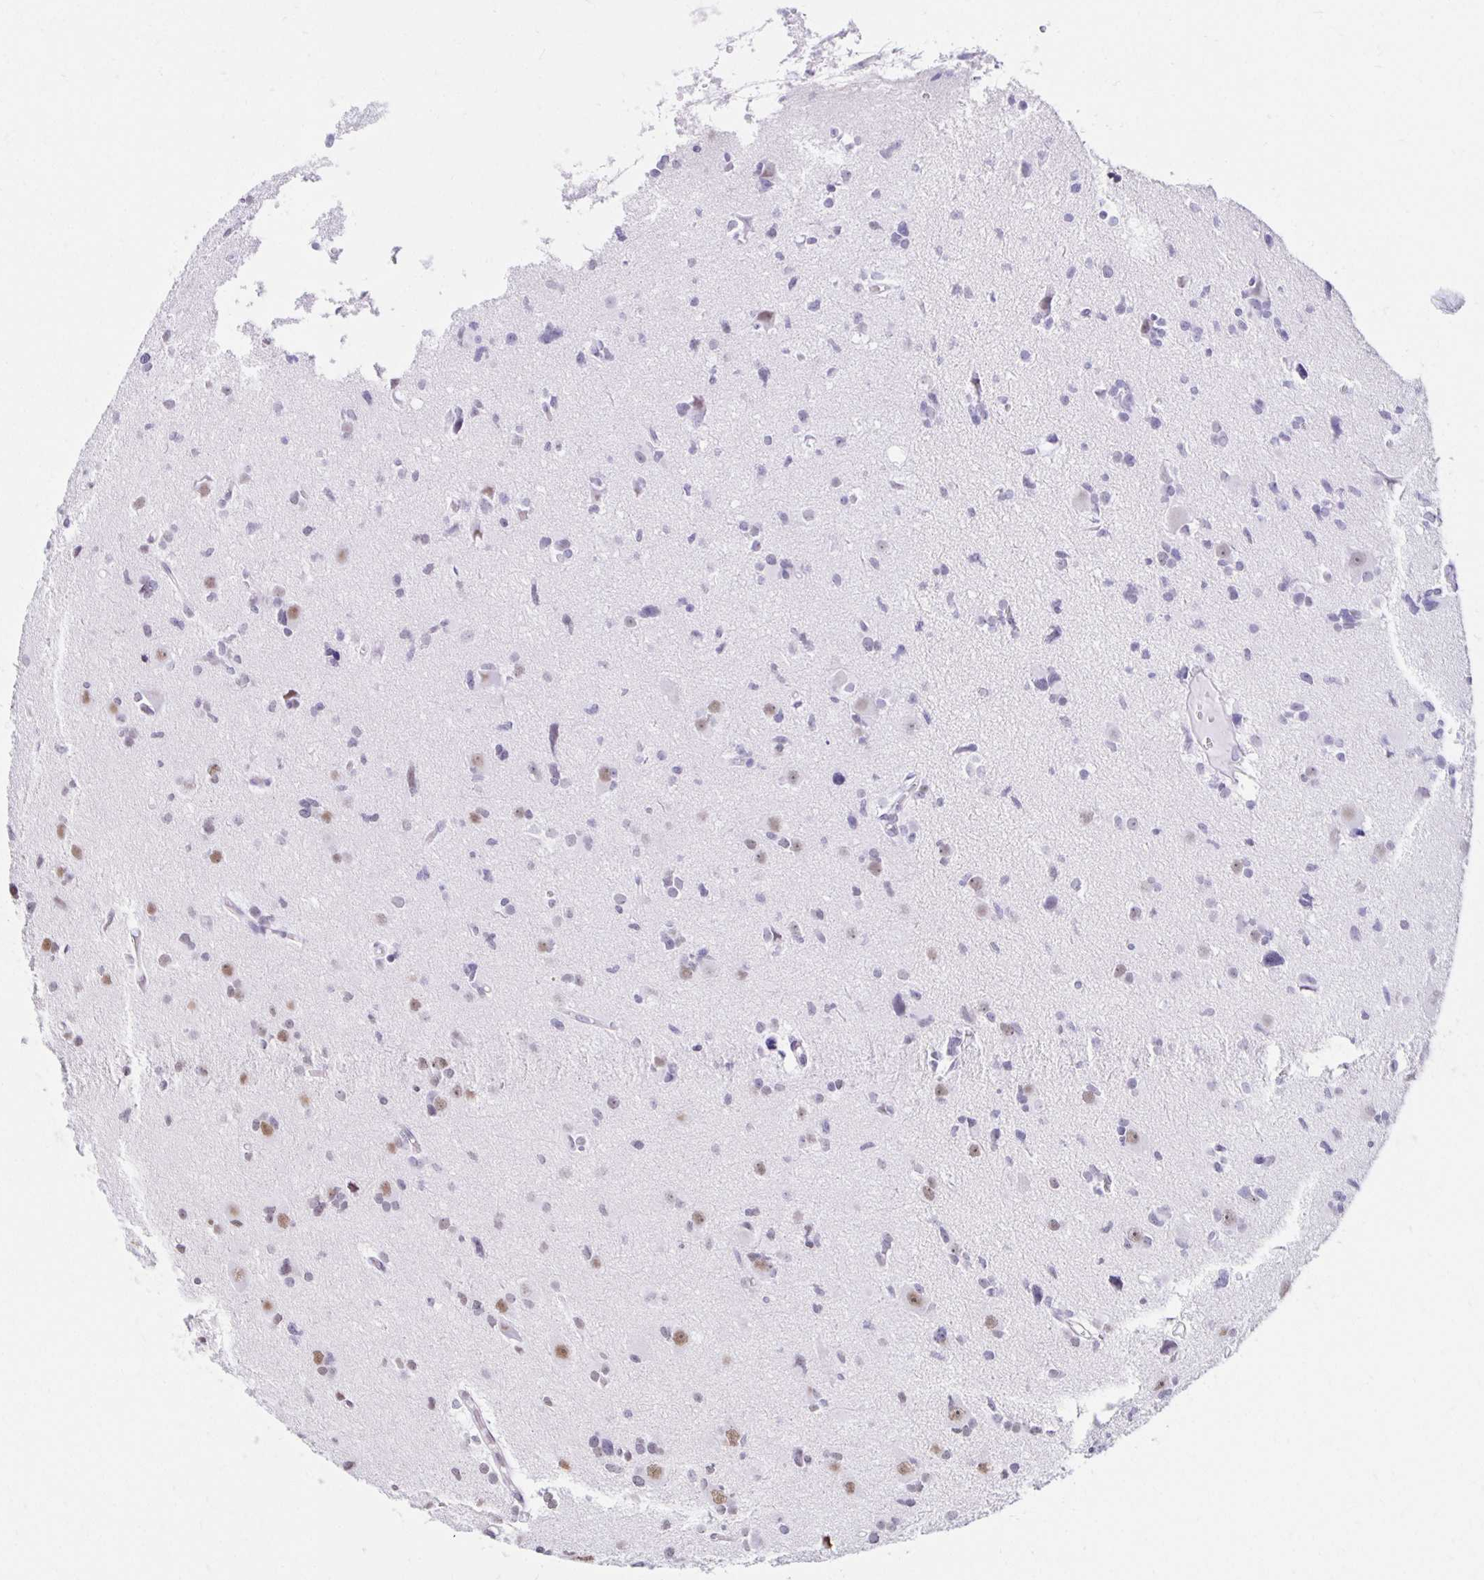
{"staining": {"intensity": "moderate", "quantity": "<25%", "location": "nuclear"}, "tissue": "glioma", "cell_type": "Tumor cells", "image_type": "cancer", "snomed": [{"axis": "morphology", "description": "Glioma, malignant, High grade"}, {"axis": "topography", "description": "Brain"}], "caption": "Immunohistochemical staining of malignant glioma (high-grade) exhibits low levels of moderate nuclear expression in about <25% of tumor cells.", "gene": "ZNF579", "patient": {"sex": "male", "age": 23}}